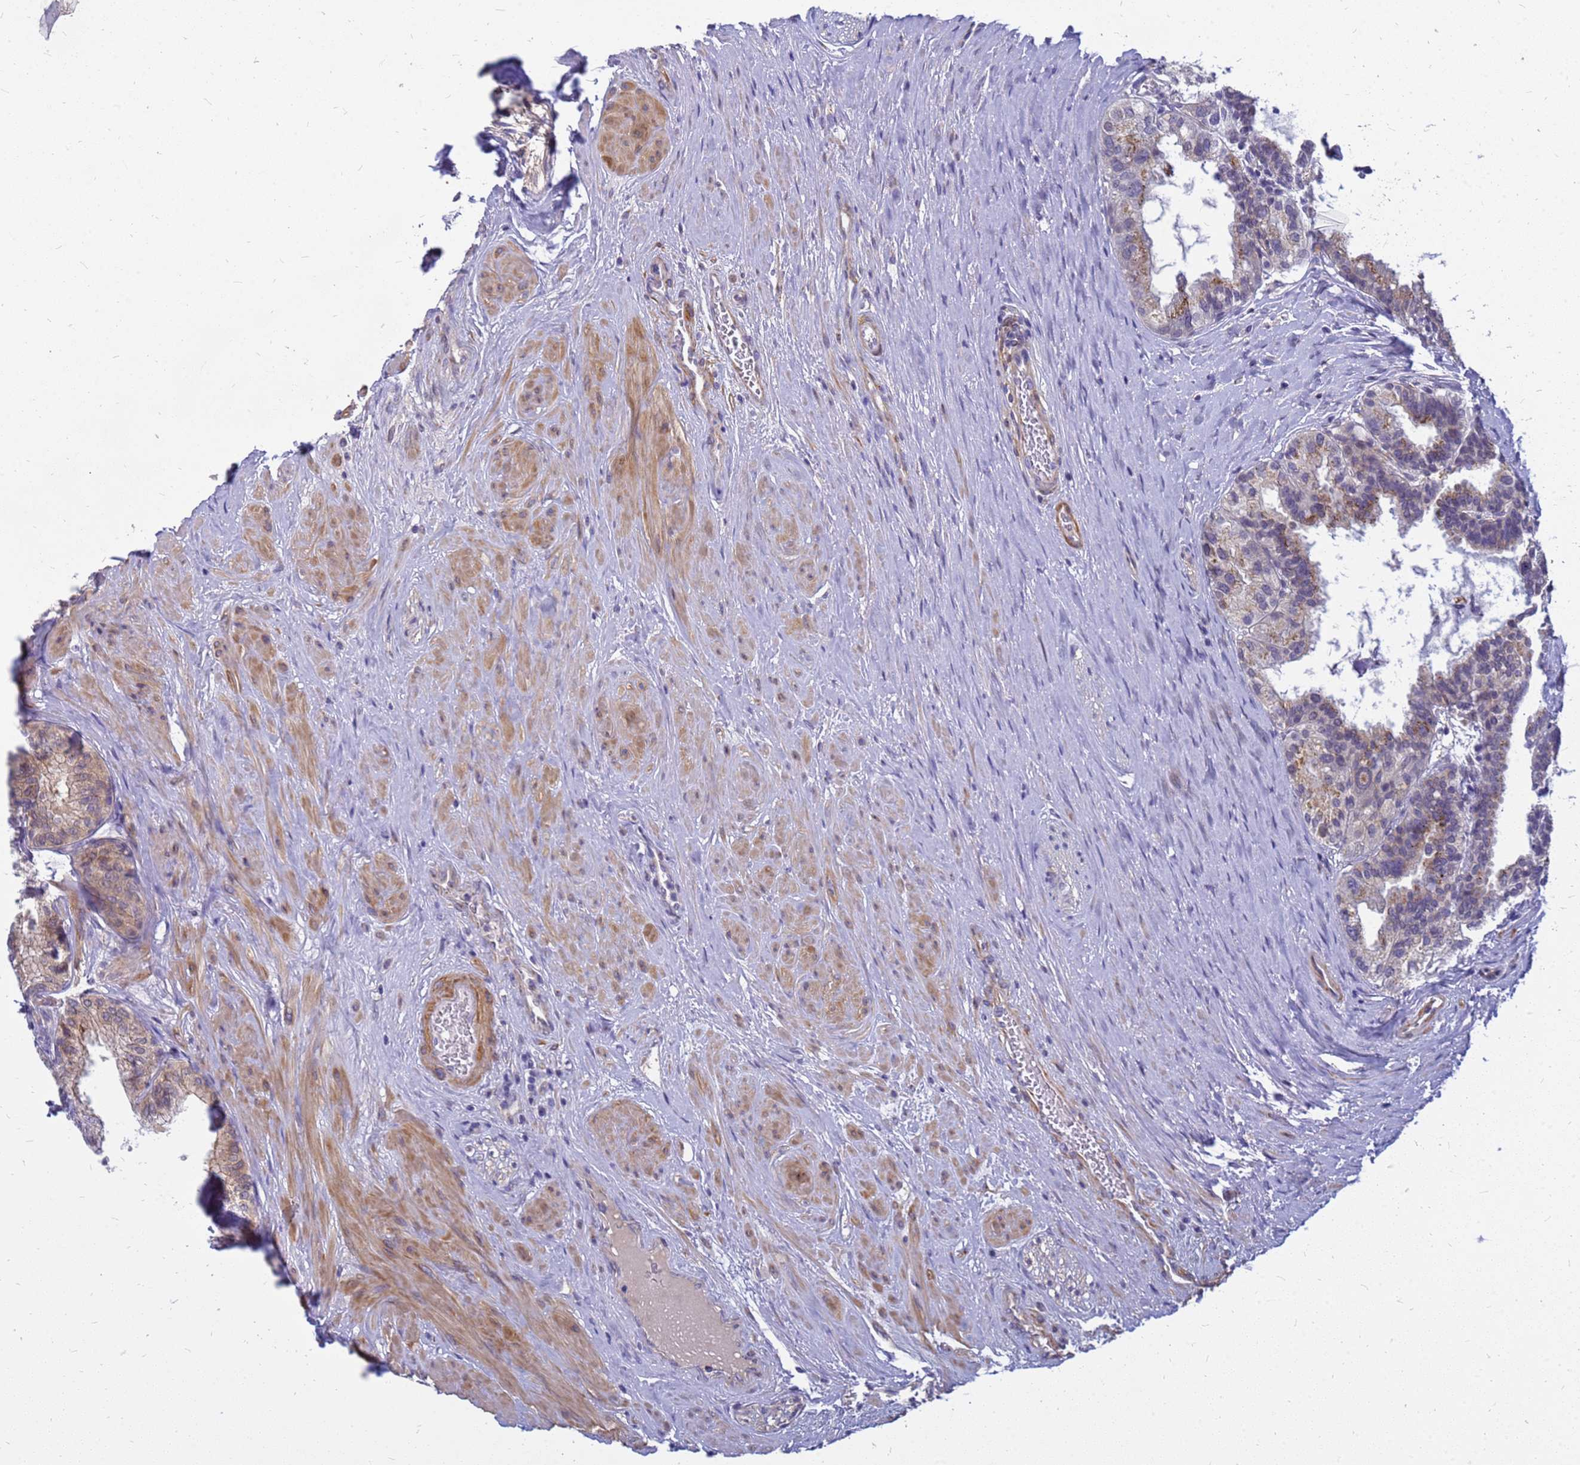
{"staining": {"intensity": "moderate", "quantity": "25%-75%", "location": "cytoplasmic/membranous"}, "tissue": "prostate", "cell_type": "Glandular cells", "image_type": "normal", "snomed": [{"axis": "morphology", "description": "Normal tissue, NOS"}, {"axis": "topography", "description": "Prostate"}], "caption": "Immunohistochemistry (IHC) (DAB) staining of benign prostate exhibits moderate cytoplasmic/membranous protein staining in about 25%-75% of glandular cells. Nuclei are stained in blue.", "gene": "SRGAP3", "patient": {"sex": "male", "age": 60}}